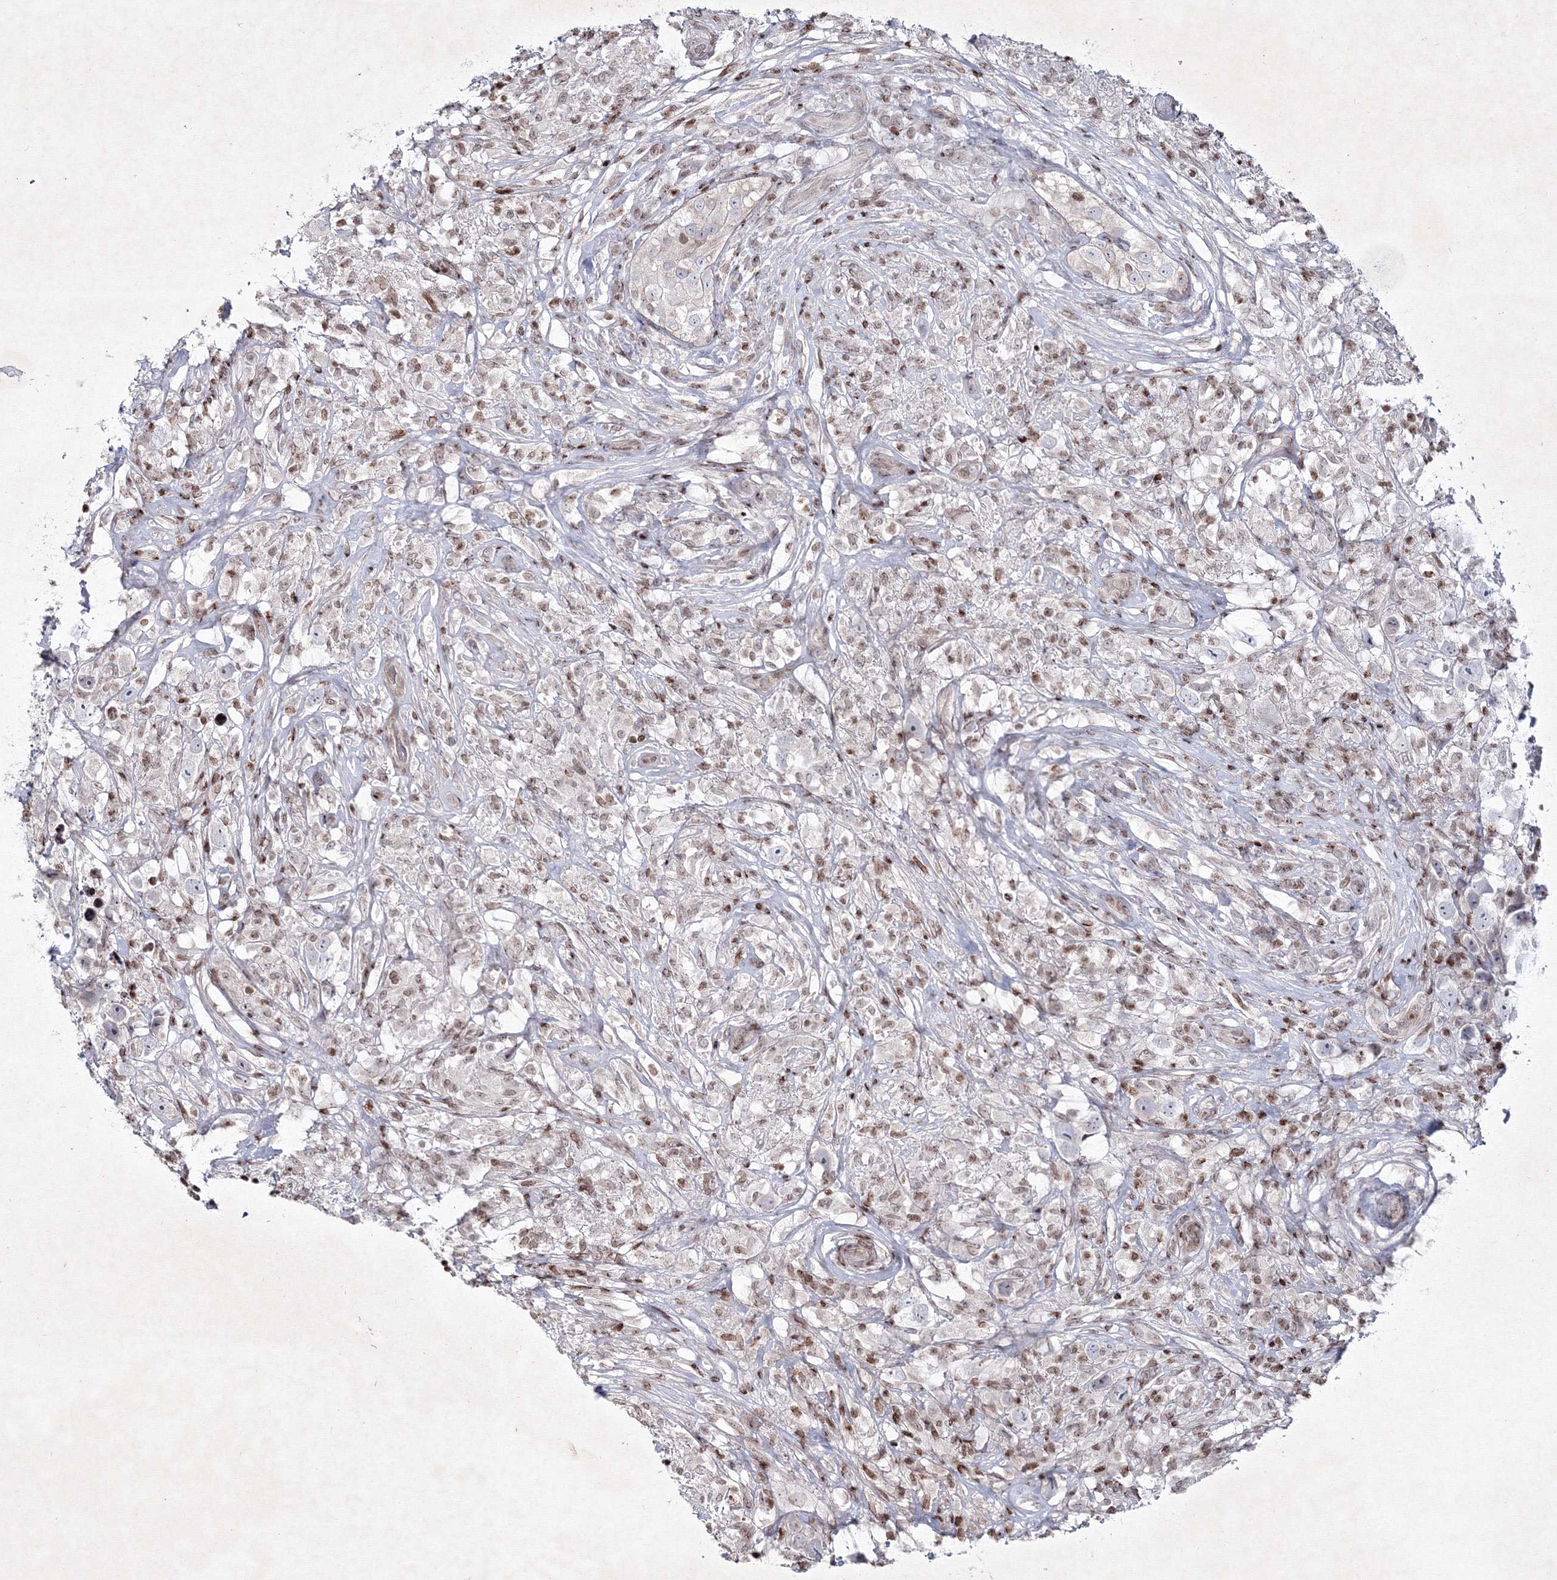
{"staining": {"intensity": "negative", "quantity": "none", "location": "none"}, "tissue": "testis cancer", "cell_type": "Tumor cells", "image_type": "cancer", "snomed": [{"axis": "morphology", "description": "Seminoma, NOS"}, {"axis": "topography", "description": "Testis"}], "caption": "Tumor cells show no significant protein expression in seminoma (testis).", "gene": "SMIM29", "patient": {"sex": "male", "age": 49}}